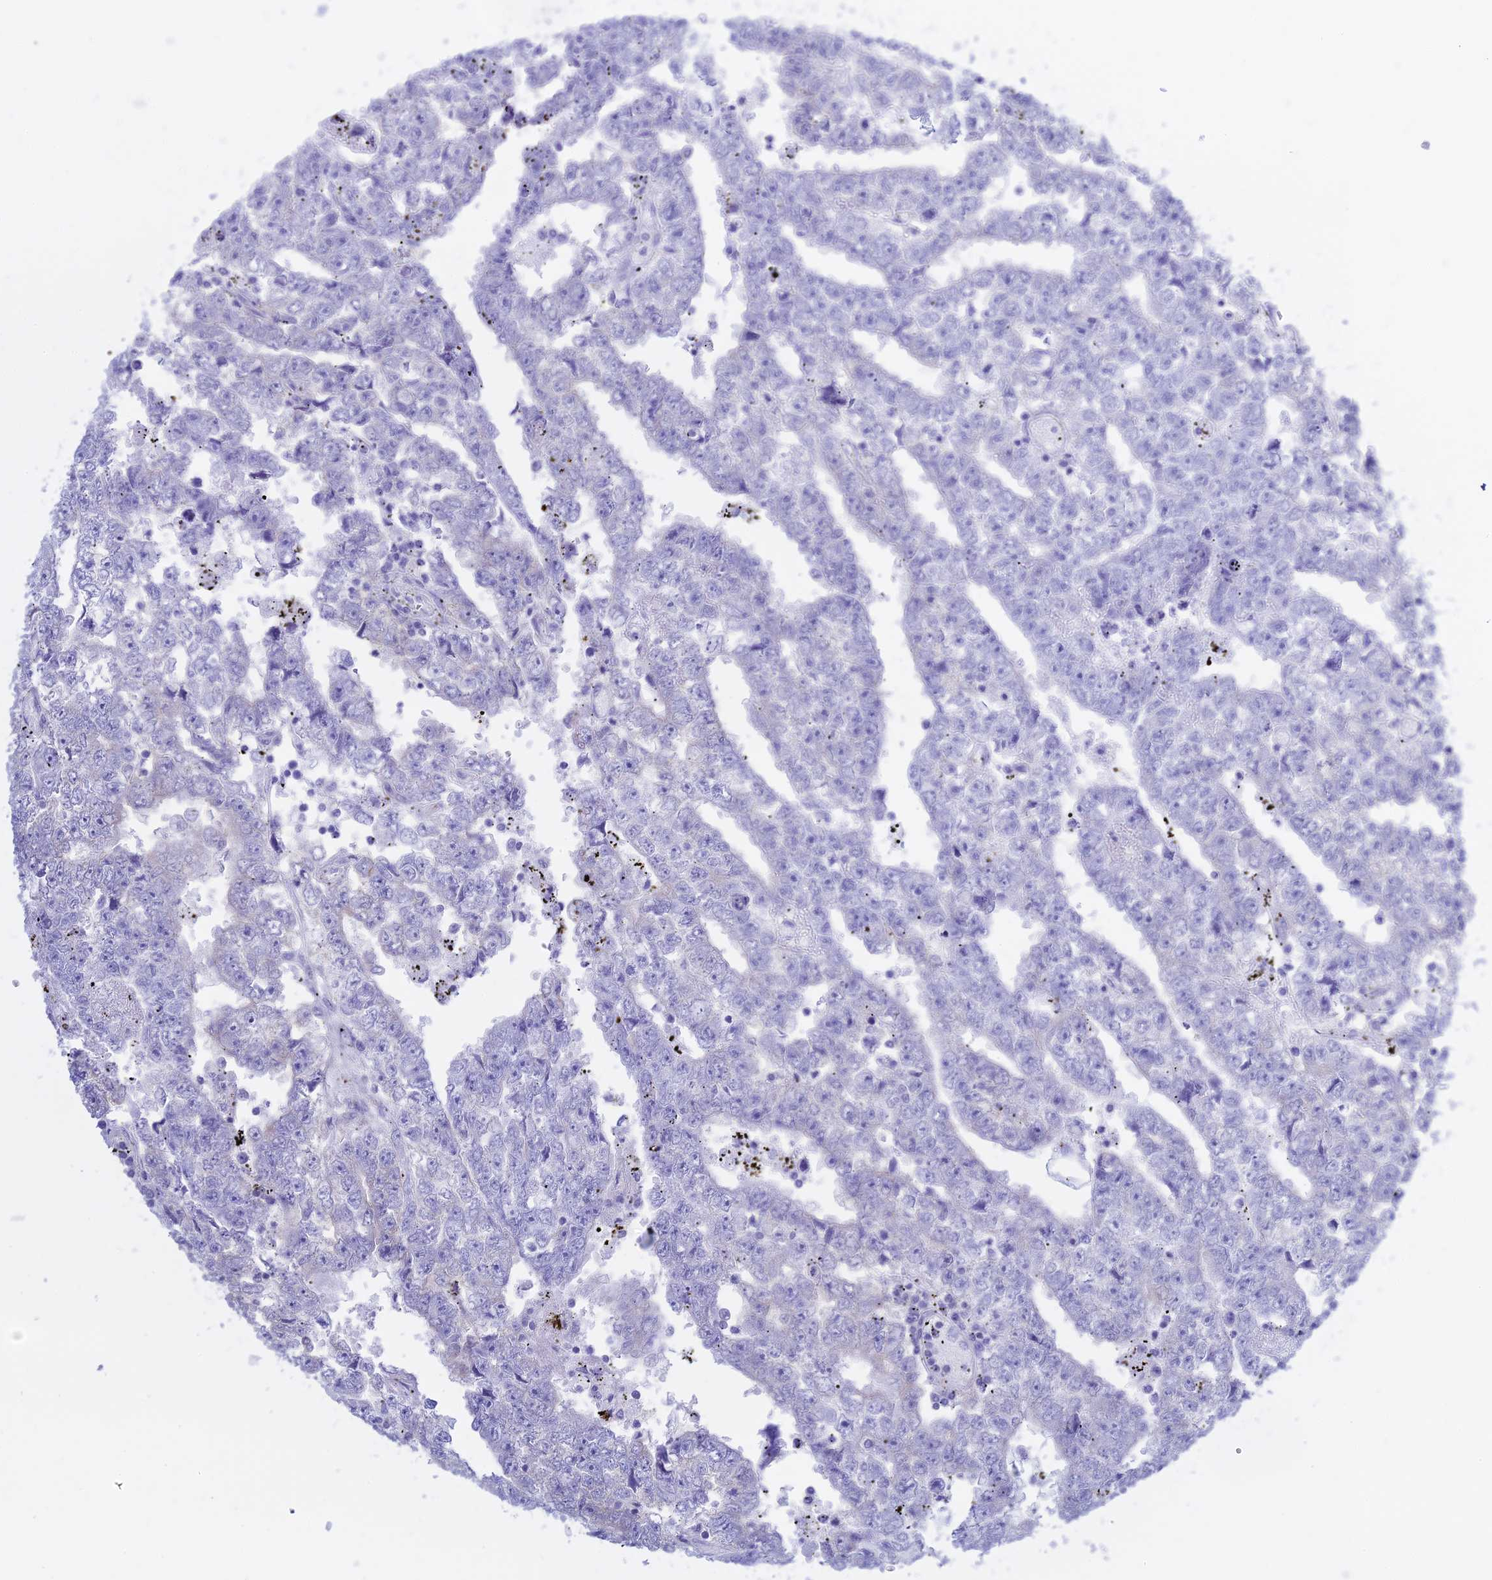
{"staining": {"intensity": "negative", "quantity": "none", "location": "none"}, "tissue": "testis cancer", "cell_type": "Tumor cells", "image_type": "cancer", "snomed": [{"axis": "morphology", "description": "Carcinoma, Embryonal, NOS"}, {"axis": "topography", "description": "Testis"}], "caption": "The immunohistochemistry image has no significant staining in tumor cells of embryonal carcinoma (testis) tissue.", "gene": "AHCYL1", "patient": {"sex": "male", "age": 25}}